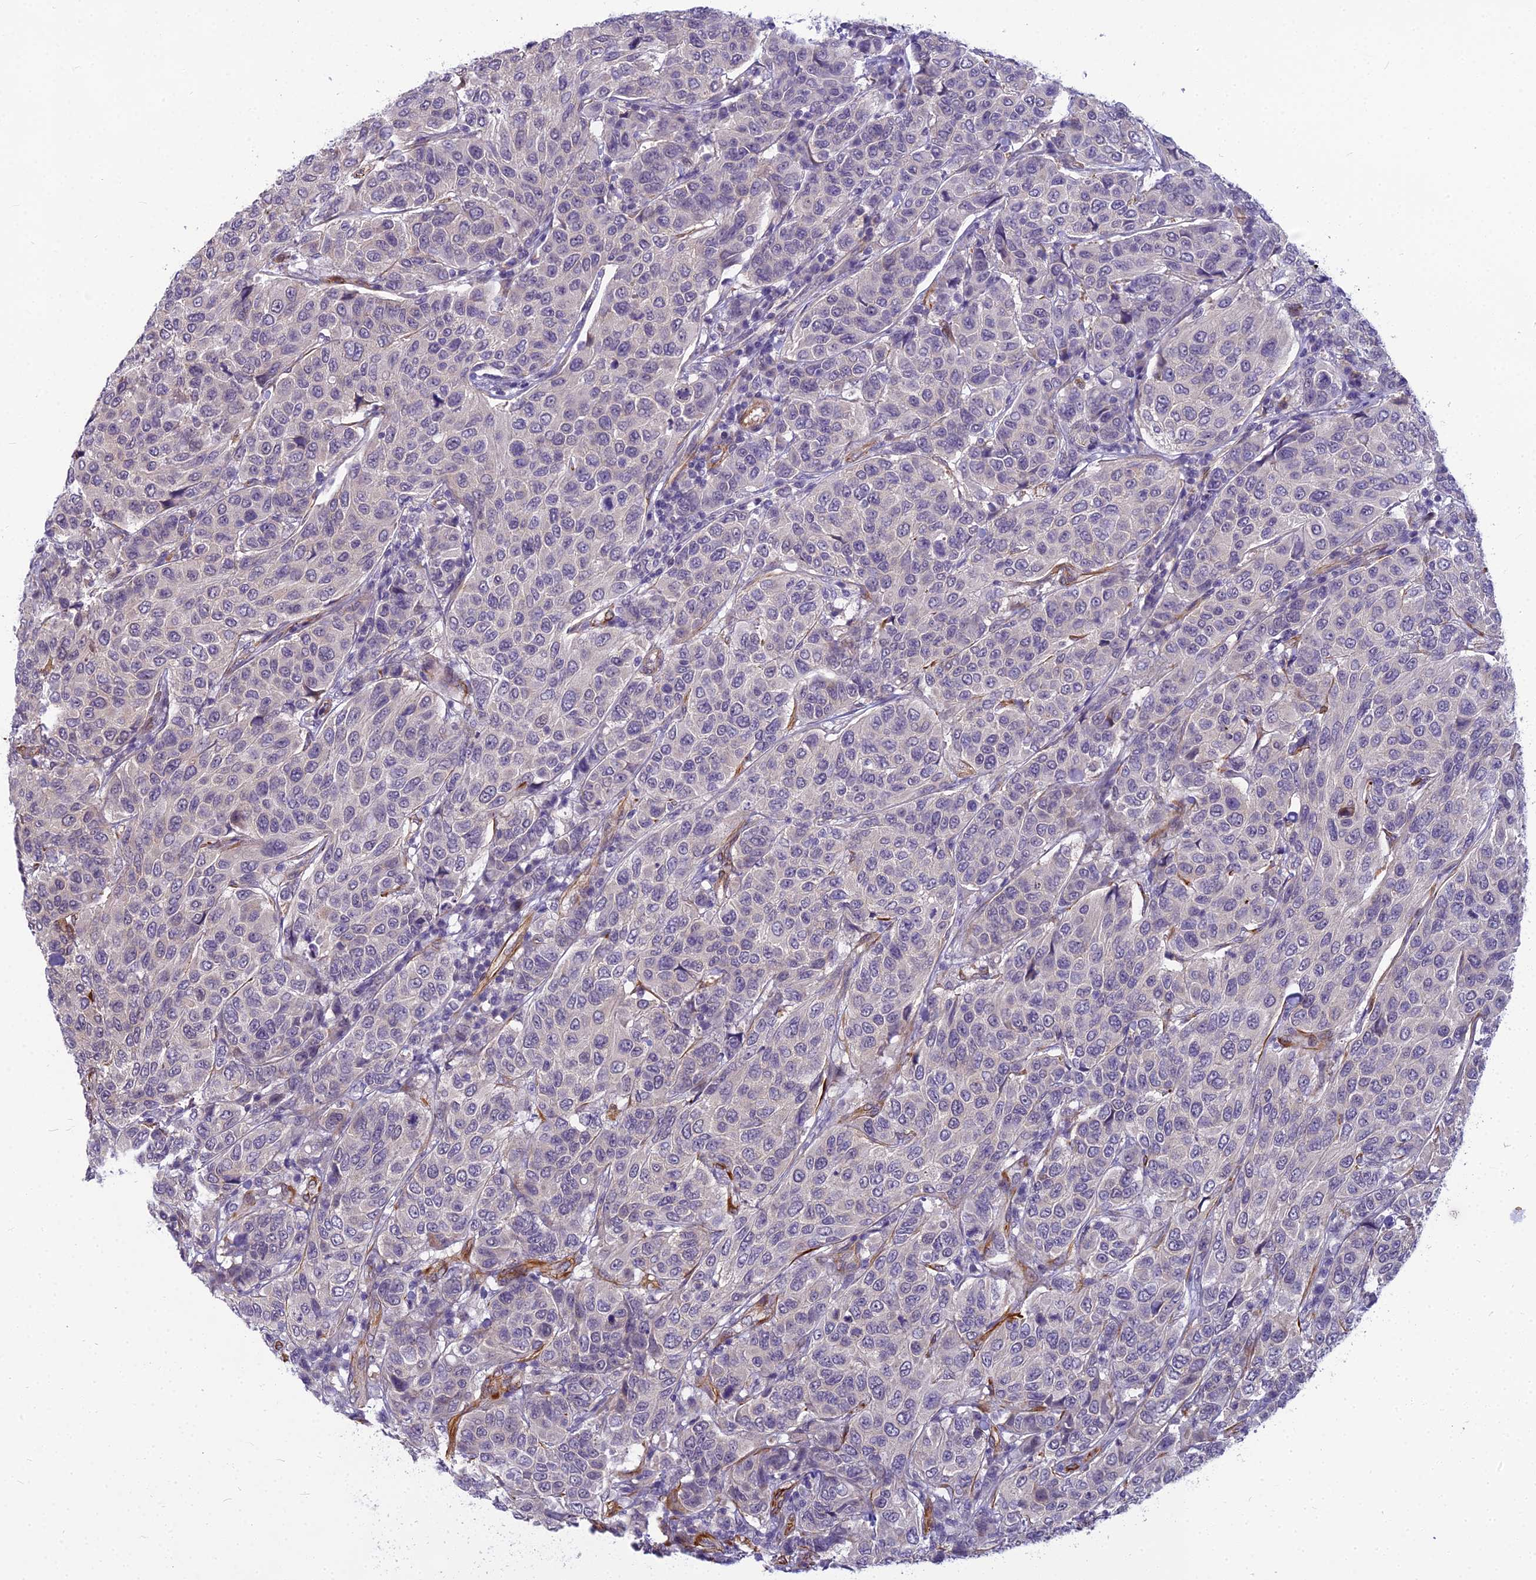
{"staining": {"intensity": "negative", "quantity": "none", "location": "none"}, "tissue": "breast cancer", "cell_type": "Tumor cells", "image_type": "cancer", "snomed": [{"axis": "morphology", "description": "Duct carcinoma"}, {"axis": "topography", "description": "Breast"}], "caption": "High power microscopy photomicrograph of an immunohistochemistry micrograph of breast cancer, revealing no significant expression in tumor cells. (DAB (3,3'-diaminobenzidine) IHC, high magnification).", "gene": "RGL3", "patient": {"sex": "female", "age": 55}}